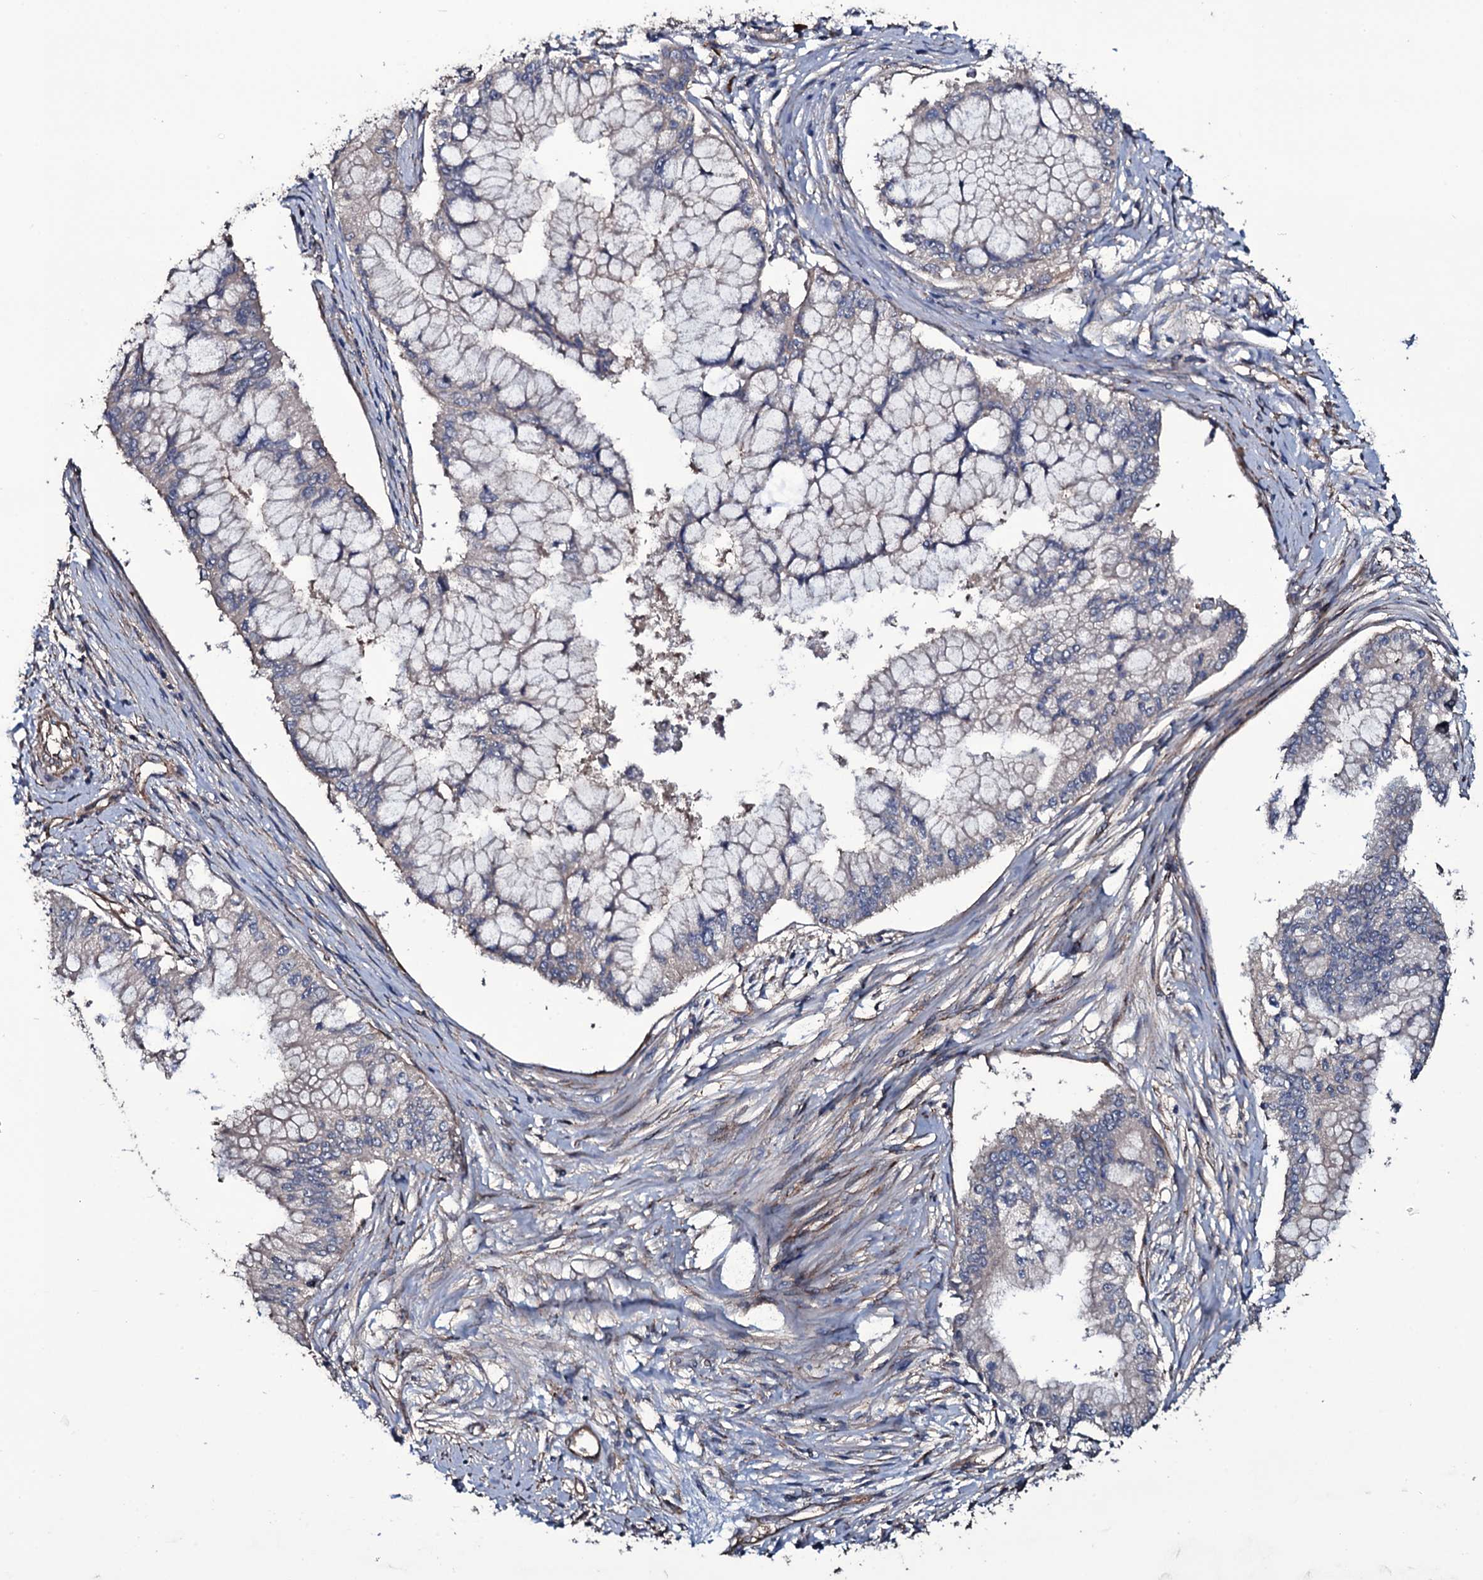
{"staining": {"intensity": "weak", "quantity": "<25%", "location": "cytoplasmic/membranous"}, "tissue": "pancreatic cancer", "cell_type": "Tumor cells", "image_type": "cancer", "snomed": [{"axis": "morphology", "description": "Adenocarcinoma, NOS"}, {"axis": "topography", "description": "Pancreas"}], "caption": "An immunohistochemistry (IHC) histopathology image of pancreatic adenocarcinoma is shown. There is no staining in tumor cells of pancreatic adenocarcinoma. (Immunohistochemistry (ihc), brightfield microscopy, high magnification).", "gene": "WIPF3", "patient": {"sex": "male", "age": 46}}